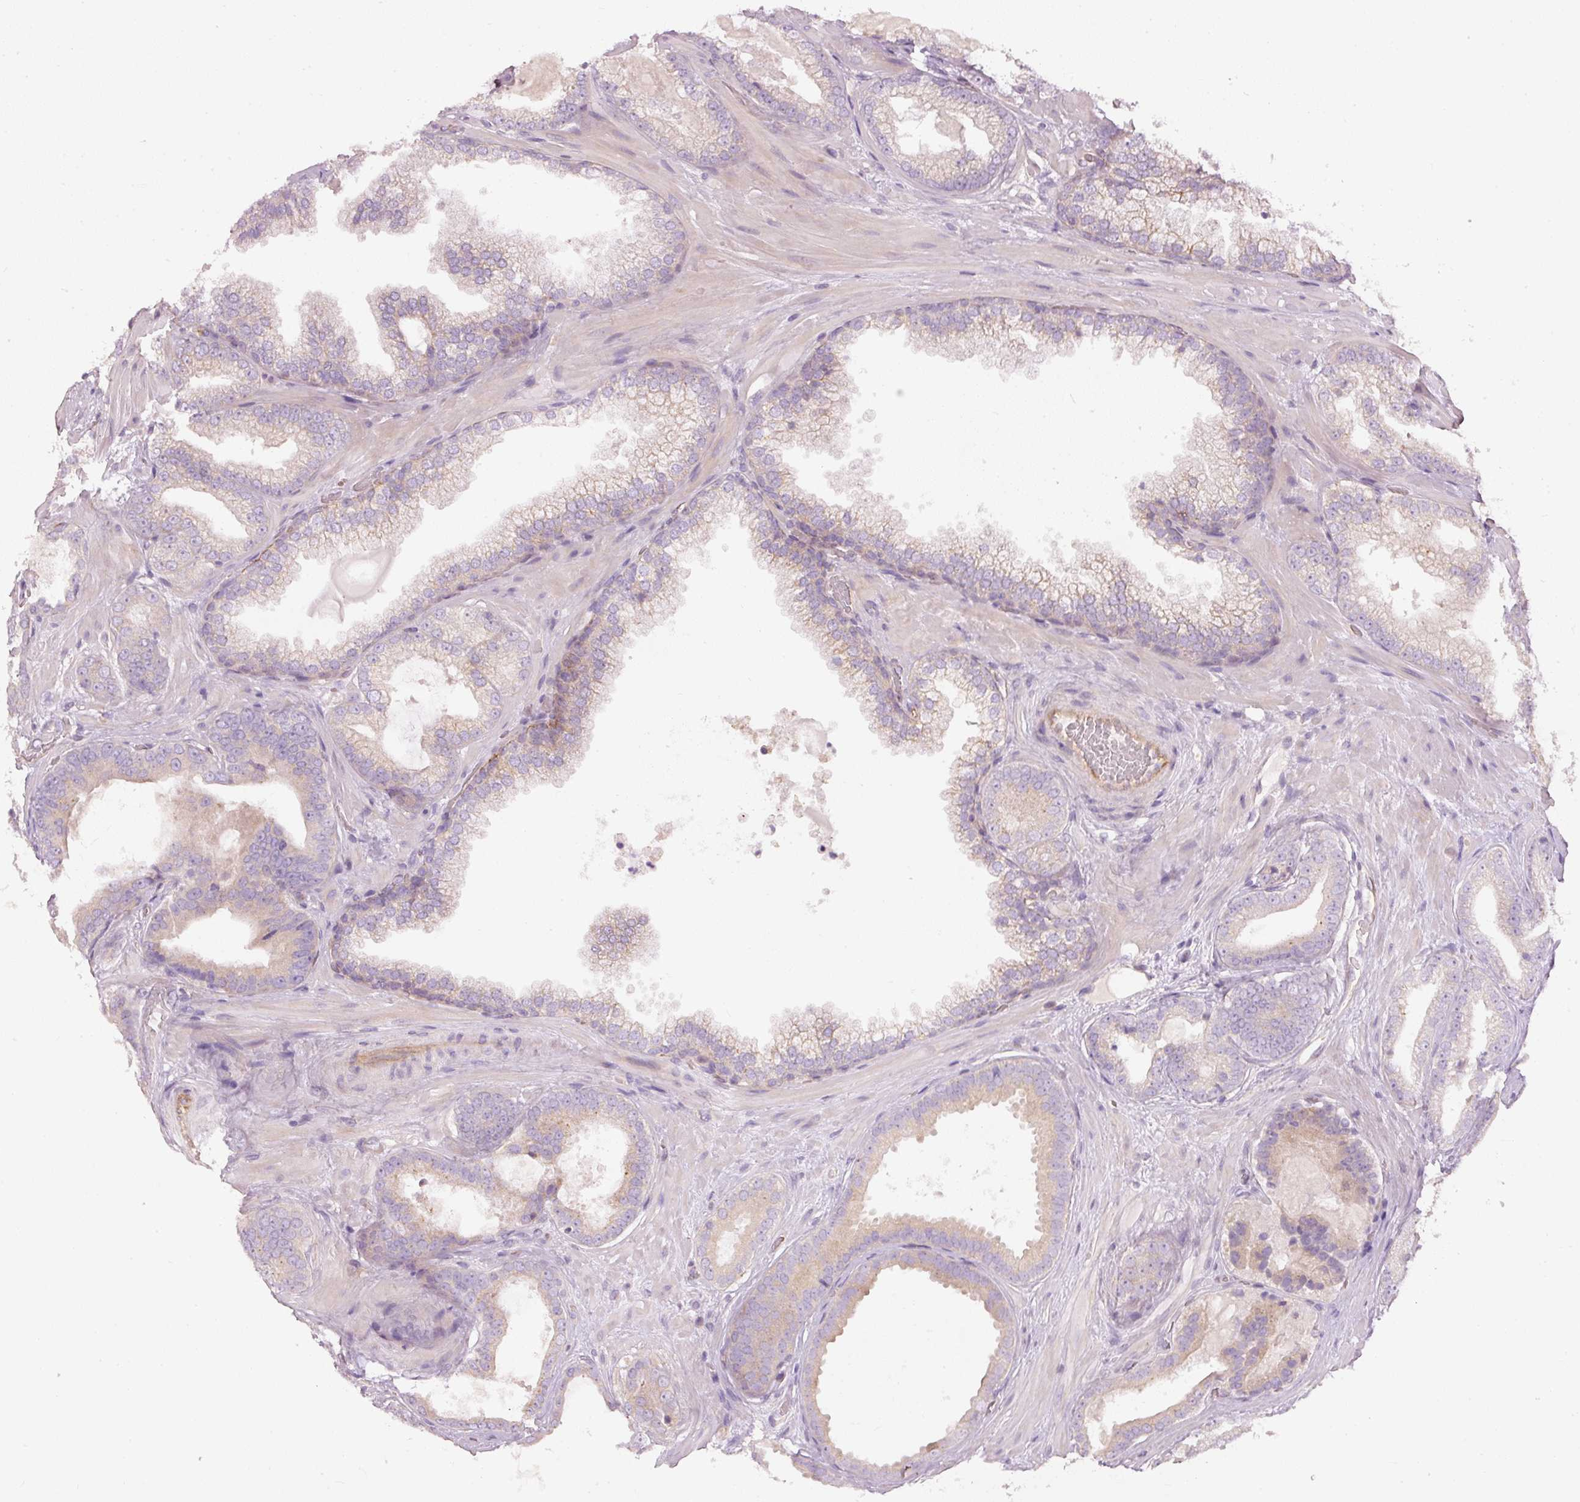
{"staining": {"intensity": "weak", "quantity": "<25%", "location": "cytoplasmic/membranous"}, "tissue": "prostate cancer", "cell_type": "Tumor cells", "image_type": "cancer", "snomed": [{"axis": "morphology", "description": "Adenocarcinoma, Low grade"}, {"axis": "topography", "description": "Prostate"}], "caption": "The immunohistochemistry histopathology image has no significant expression in tumor cells of prostate adenocarcinoma (low-grade) tissue.", "gene": "OSR2", "patient": {"sex": "male", "age": 57}}